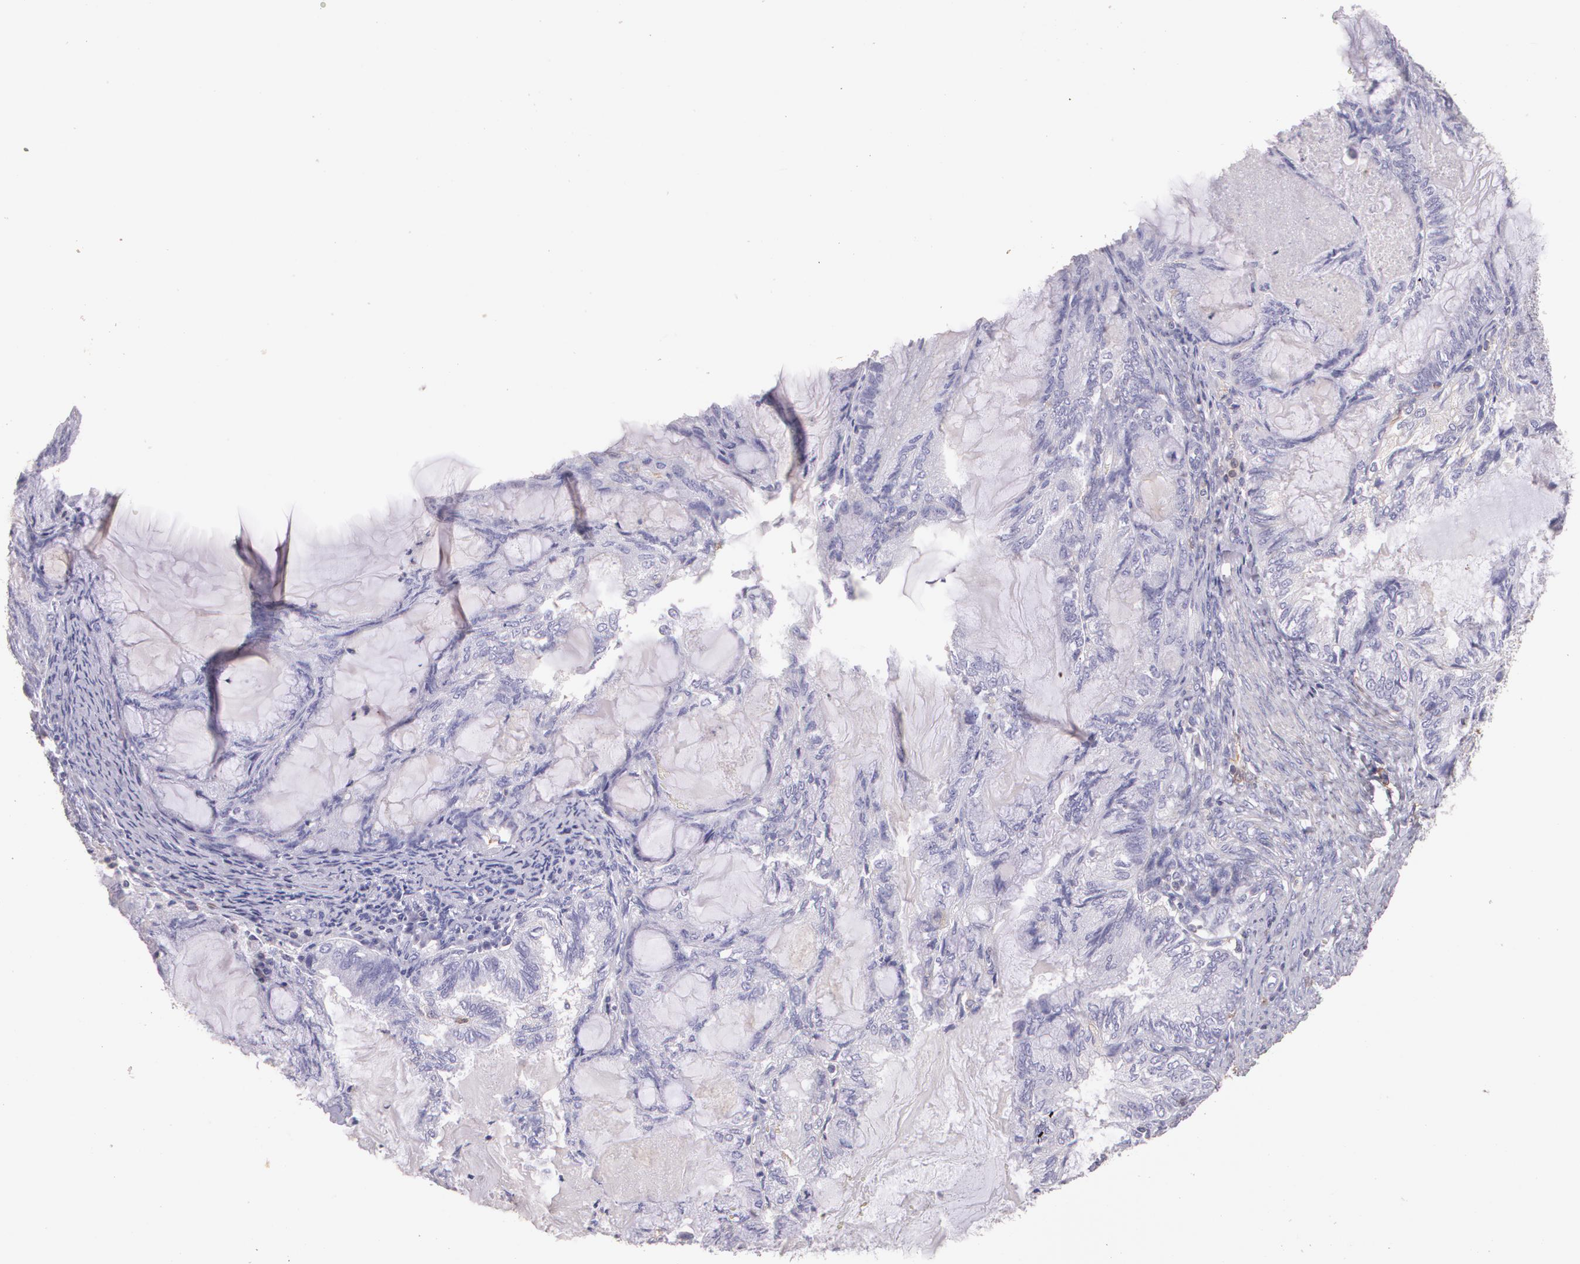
{"staining": {"intensity": "negative", "quantity": "none", "location": "none"}, "tissue": "endometrial cancer", "cell_type": "Tumor cells", "image_type": "cancer", "snomed": [{"axis": "morphology", "description": "Adenocarcinoma, NOS"}, {"axis": "topography", "description": "Endometrium"}], "caption": "There is no significant expression in tumor cells of endometrial adenocarcinoma.", "gene": "TGFBR1", "patient": {"sex": "female", "age": 75}}